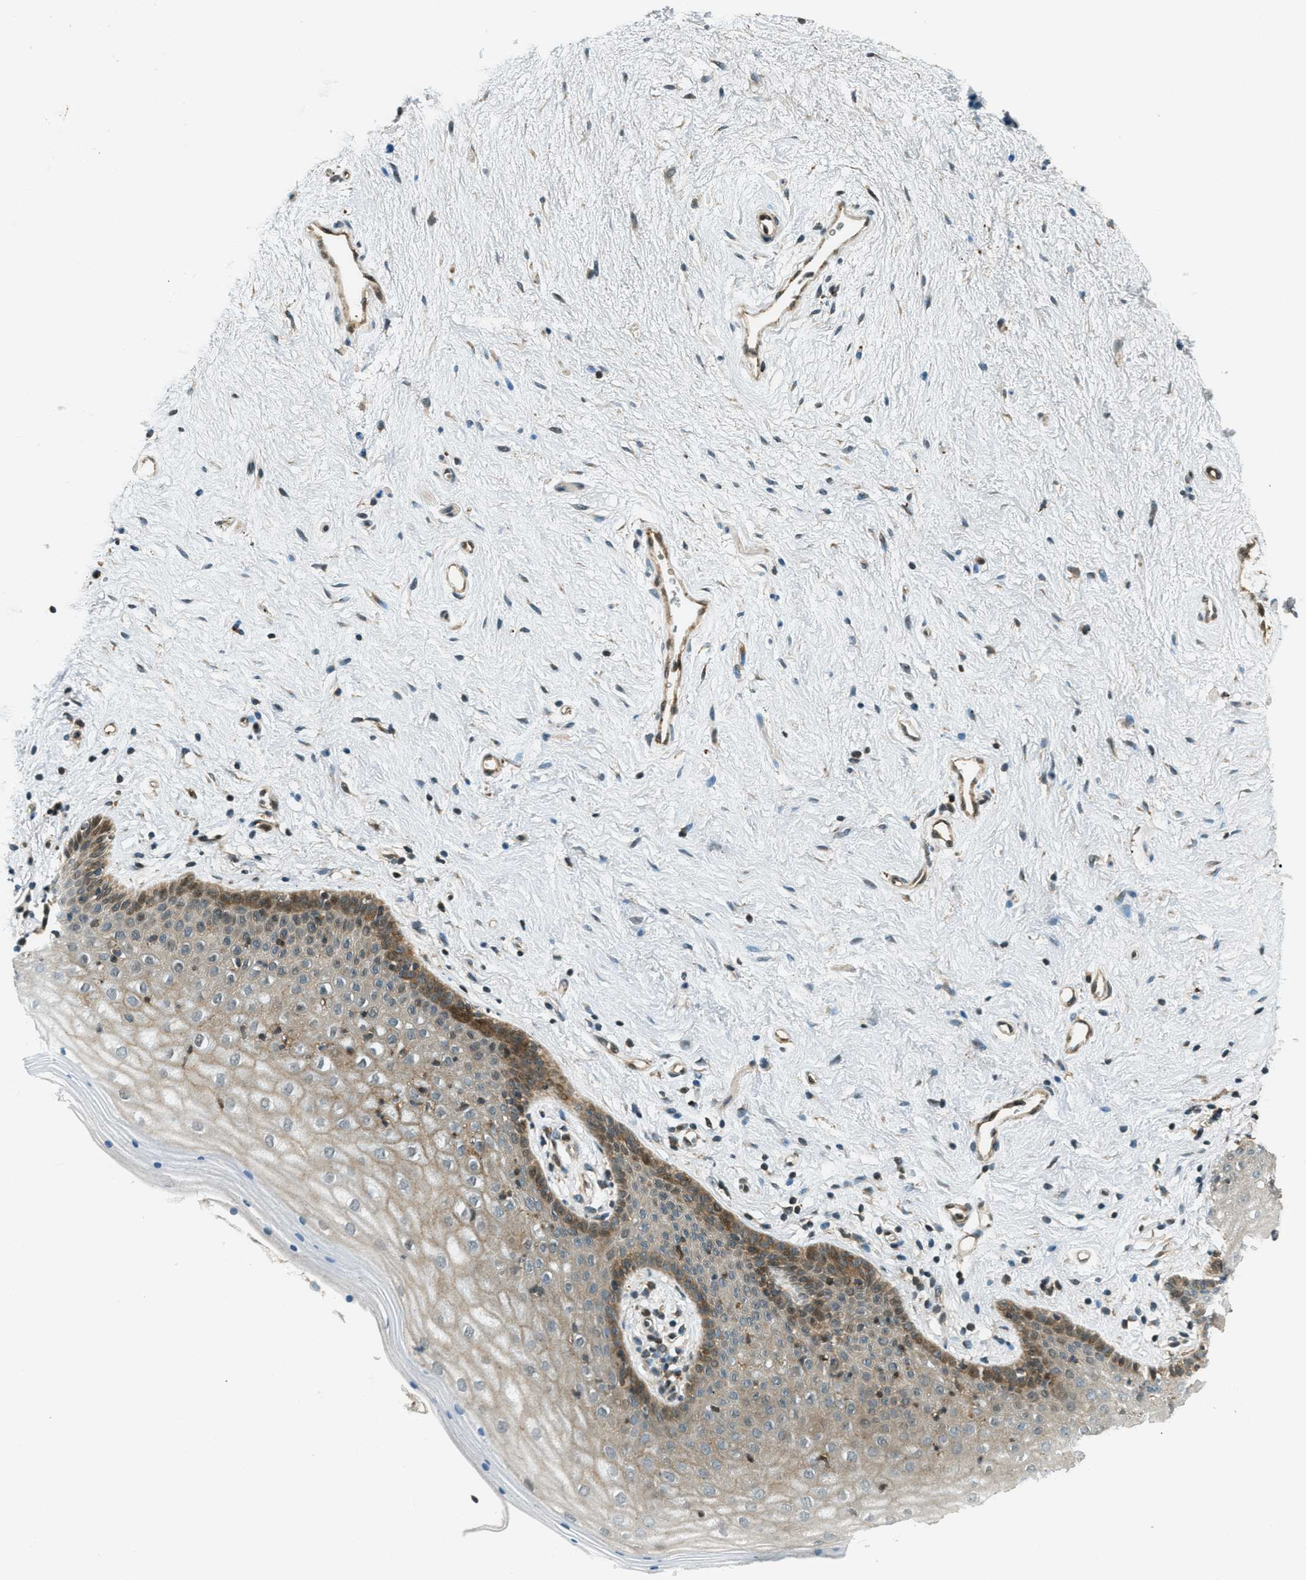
{"staining": {"intensity": "moderate", "quantity": "25%-75%", "location": "cytoplasmic/membranous,nuclear"}, "tissue": "vagina", "cell_type": "Squamous epithelial cells", "image_type": "normal", "snomed": [{"axis": "morphology", "description": "Normal tissue, NOS"}, {"axis": "topography", "description": "Vagina"}], "caption": "The photomicrograph demonstrates immunohistochemical staining of benign vagina. There is moderate cytoplasmic/membranous,nuclear staining is present in approximately 25%-75% of squamous epithelial cells.", "gene": "PTPN23", "patient": {"sex": "female", "age": 44}}